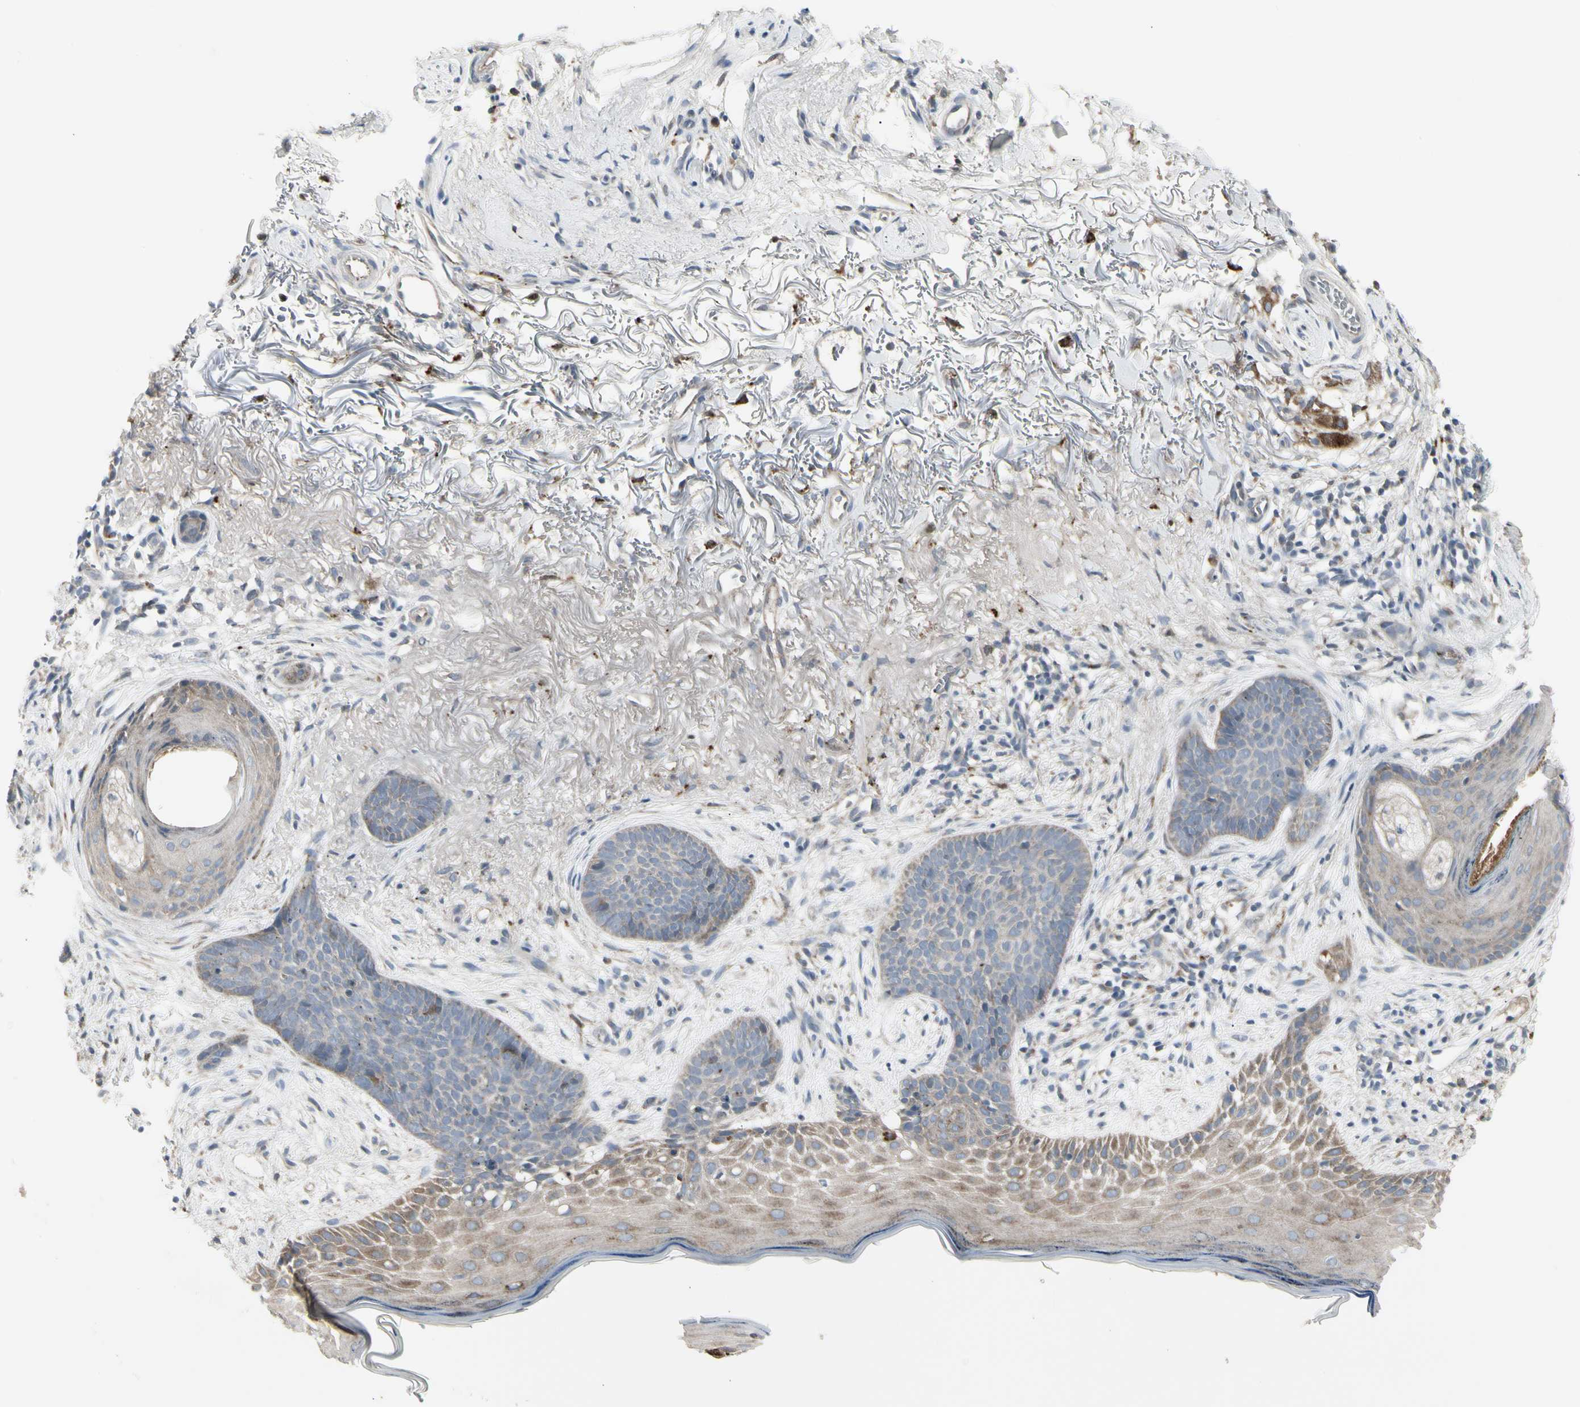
{"staining": {"intensity": "weak", "quantity": "<25%", "location": "cytoplasmic/membranous"}, "tissue": "skin cancer", "cell_type": "Tumor cells", "image_type": "cancer", "snomed": [{"axis": "morphology", "description": "Normal tissue, NOS"}, {"axis": "morphology", "description": "Basal cell carcinoma"}, {"axis": "topography", "description": "Skin"}], "caption": "Tumor cells show no significant staining in skin cancer. (DAB immunohistochemistry with hematoxylin counter stain).", "gene": "GRN", "patient": {"sex": "female", "age": 70}}